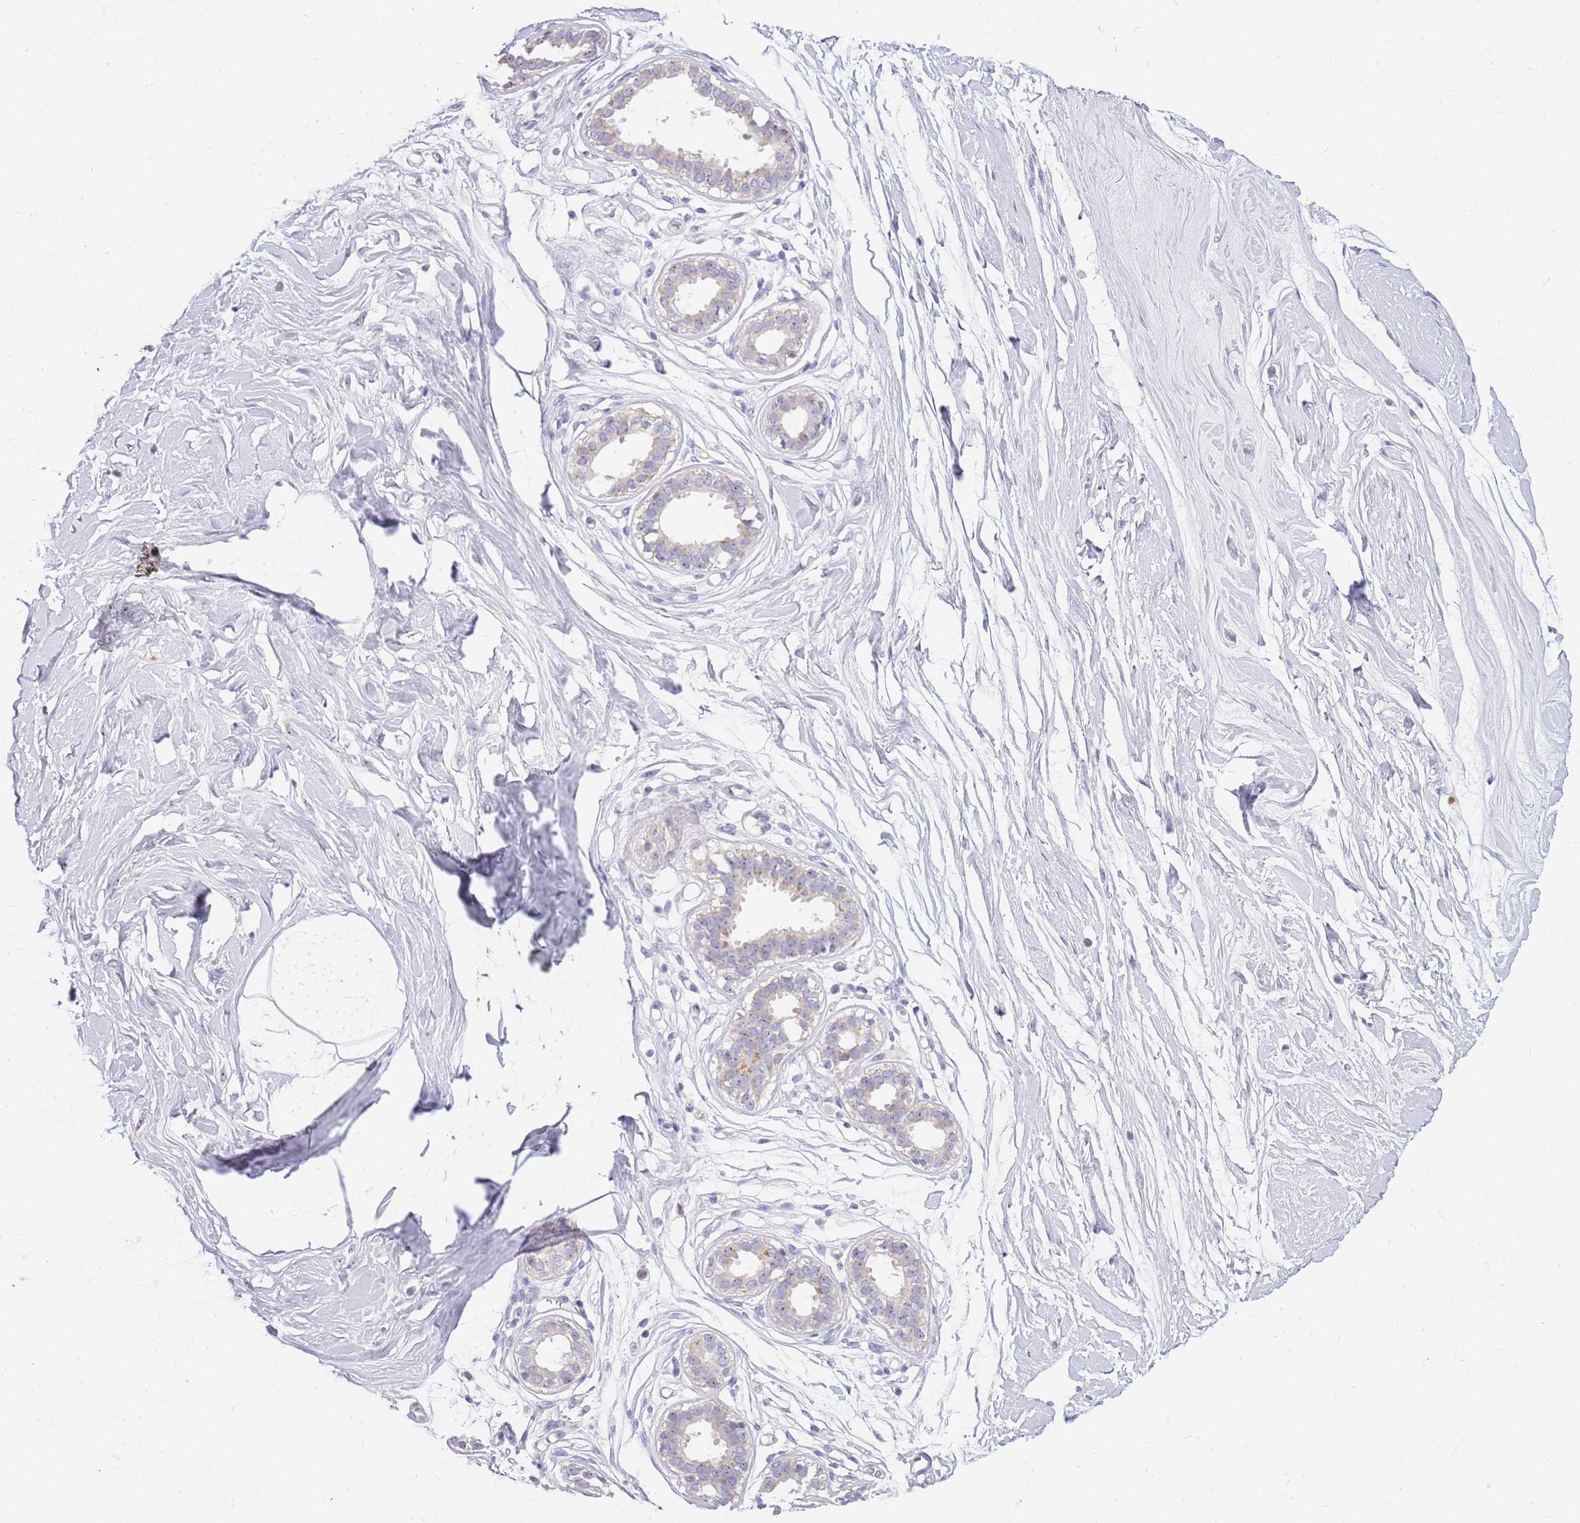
{"staining": {"intensity": "negative", "quantity": "none", "location": "none"}, "tissue": "breast", "cell_type": "Adipocytes", "image_type": "normal", "snomed": [{"axis": "morphology", "description": "Normal tissue, NOS"}, {"axis": "topography", "description": "Breast"}], "caption": "Micrograph shows no significant protein staining in adipocytes of benign breast. Brightfield microscopy of immunohistochemistry stained with DAB (brown) and hematoxylin (blue), captured at high magnification.", "gene": "DNAJA3", "patient": {"sex": "female", "age": 45}}